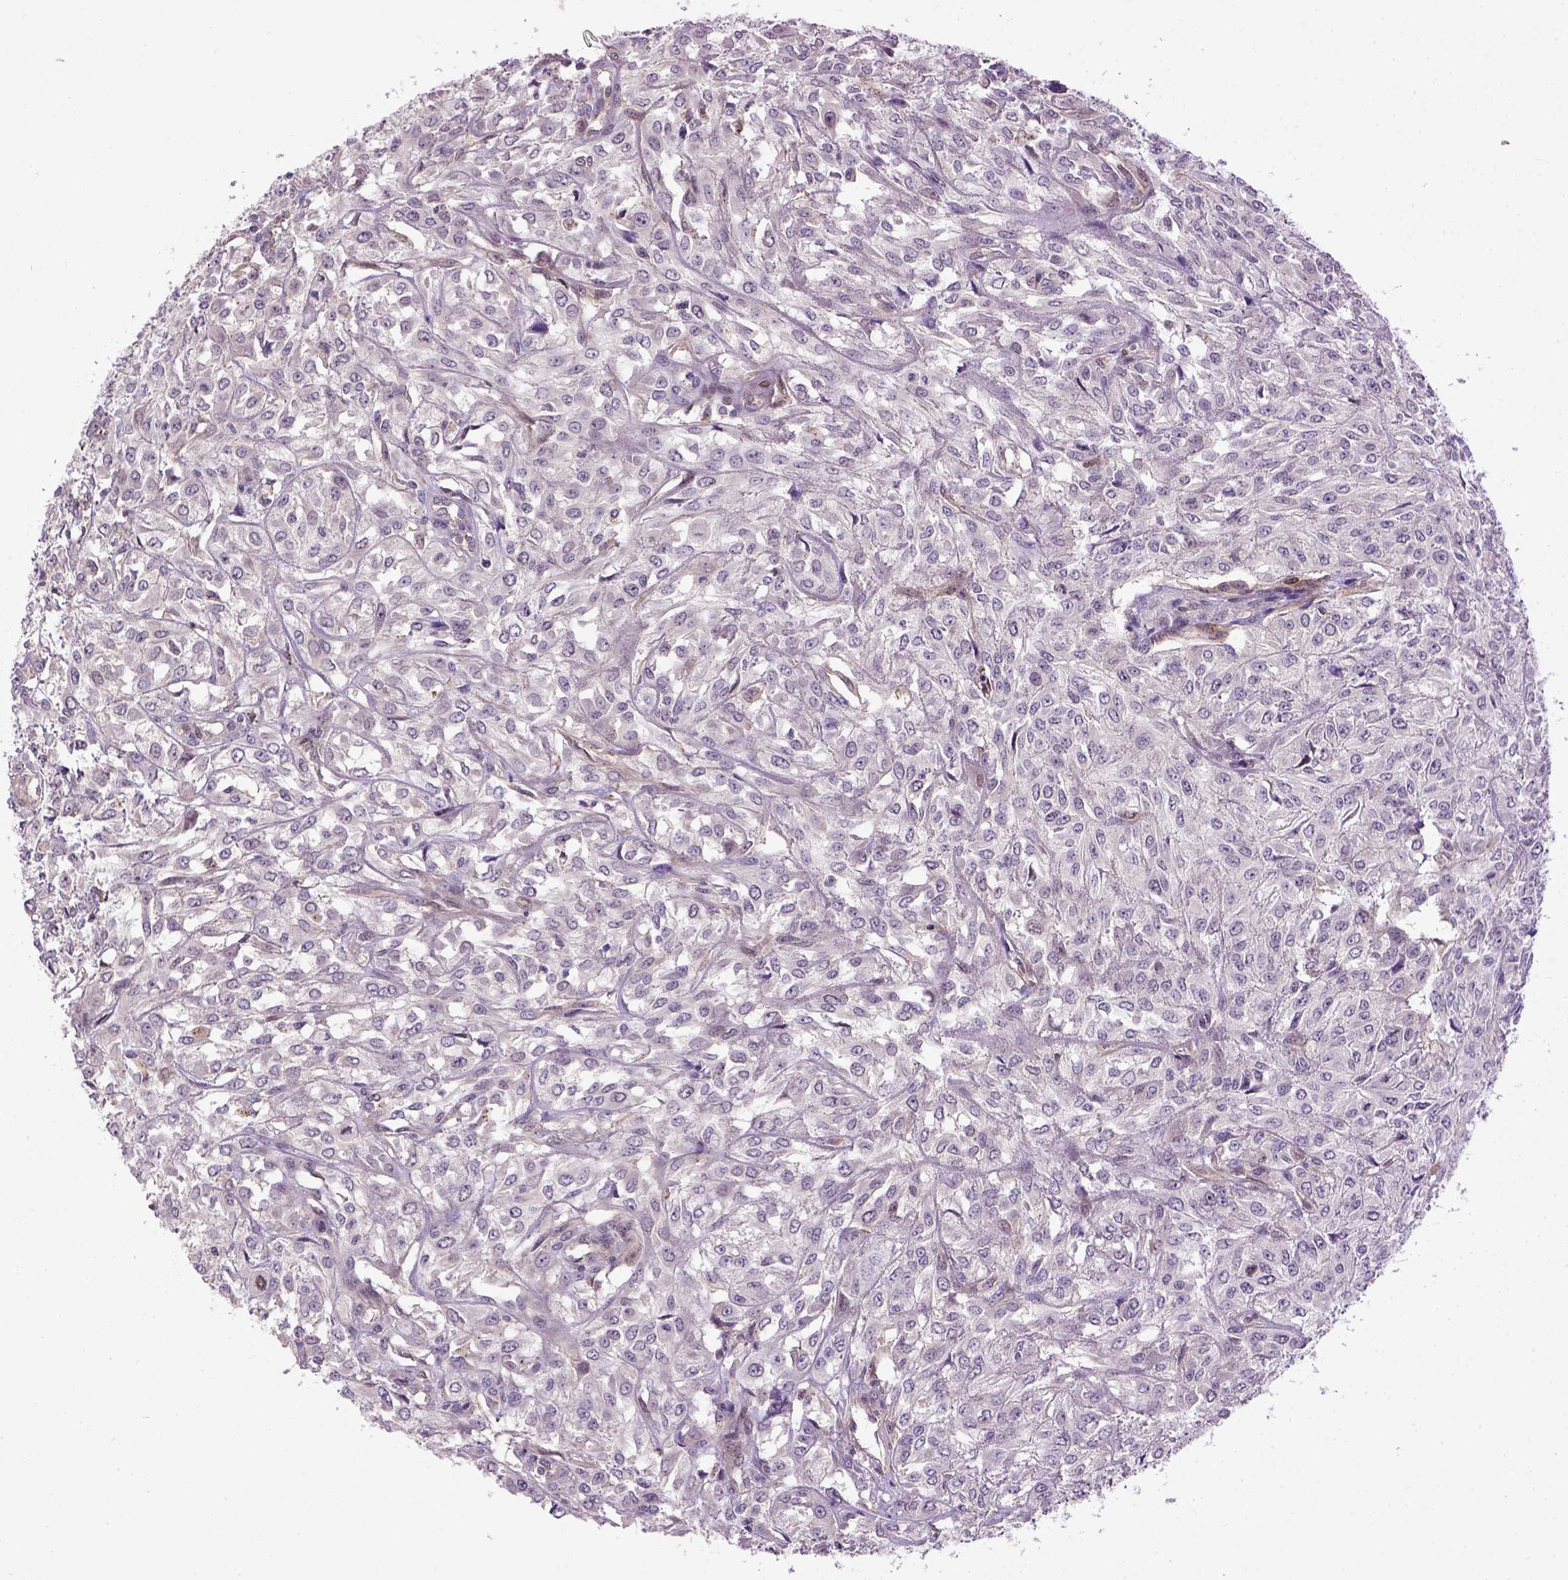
{"staining": {"intensity": "negative", "quantity": "none", "location": "none"}, "tissue": "urothelial cancer", "cell_type": "Tumor cells", "image_type": "cancer", "snomed": [{"axis": "morphology", "description": "Urothelial carcinoma, High grade"}, {"axis": "topography", "description": "Urinary bladder"}], "caption": "Protein analysis of high-grade urothelial carcinoma displays no significant staining in tumor cells.", "gene": "KAZN", "patient": {"sex": "male", "age": 67}}